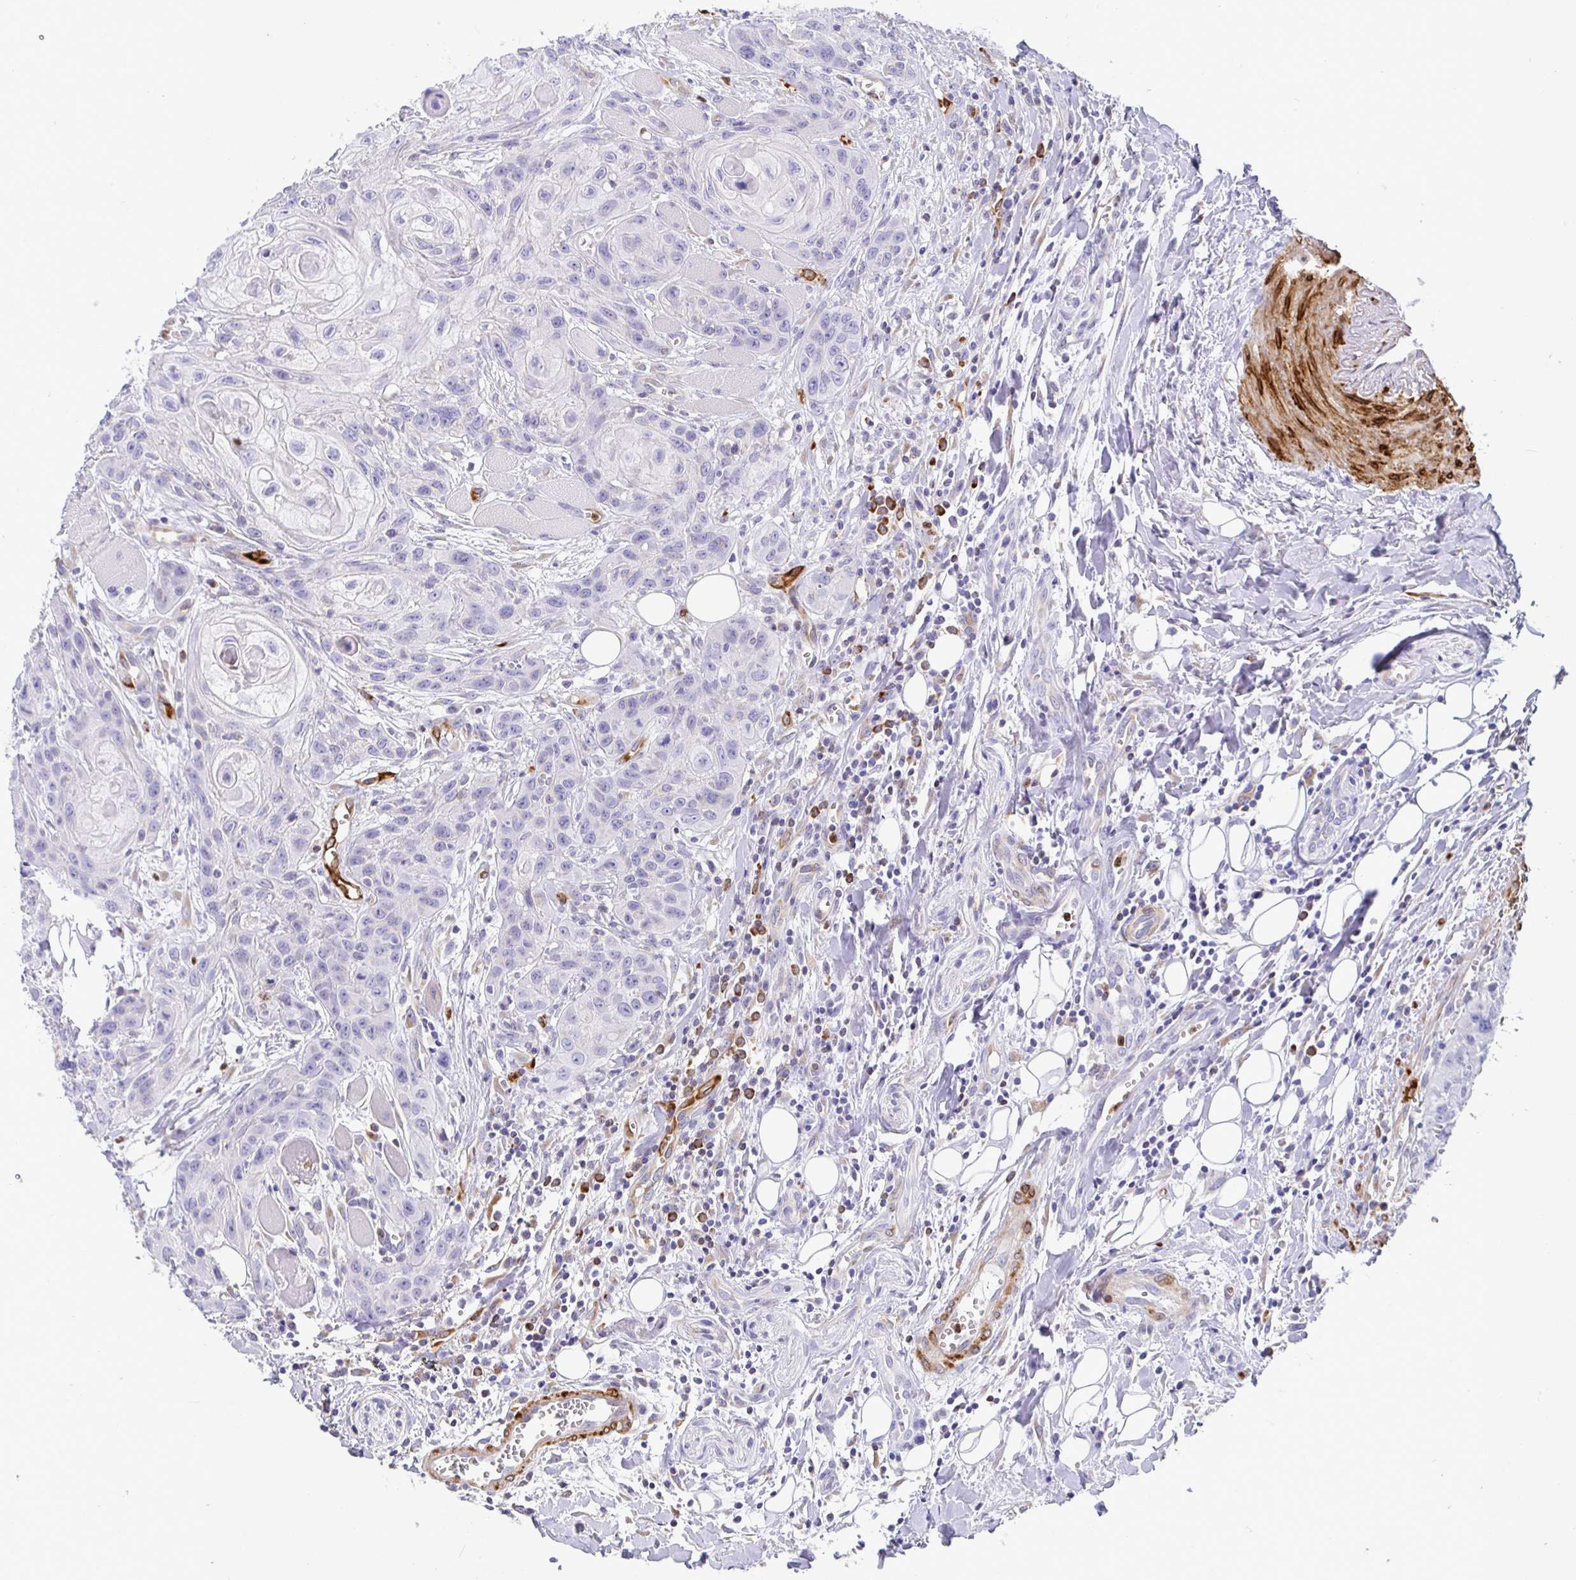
{"staining": {"intensity": "negative", "quantity": "none", "location": "none"}, "tissue": "head and neck cancer", "cell_type": "Tumor cells", "image_type": "cancer", "snomed": [{"axis": "morphology", "description": "Squamous cell carcinoma, NOS"}, {"axis": "topography", "description": "Oral tissue"}, {"axis": "topography", "description": "Head-Neck"}], "caption": "DAB immunohistochemical staining of head and neck squamous cell carcinoma shows no significant staining in tumor cells. Nuclei are stained in blue.", "gene": "TP53I11", "patient": {"sex": "male", "age": 58}}